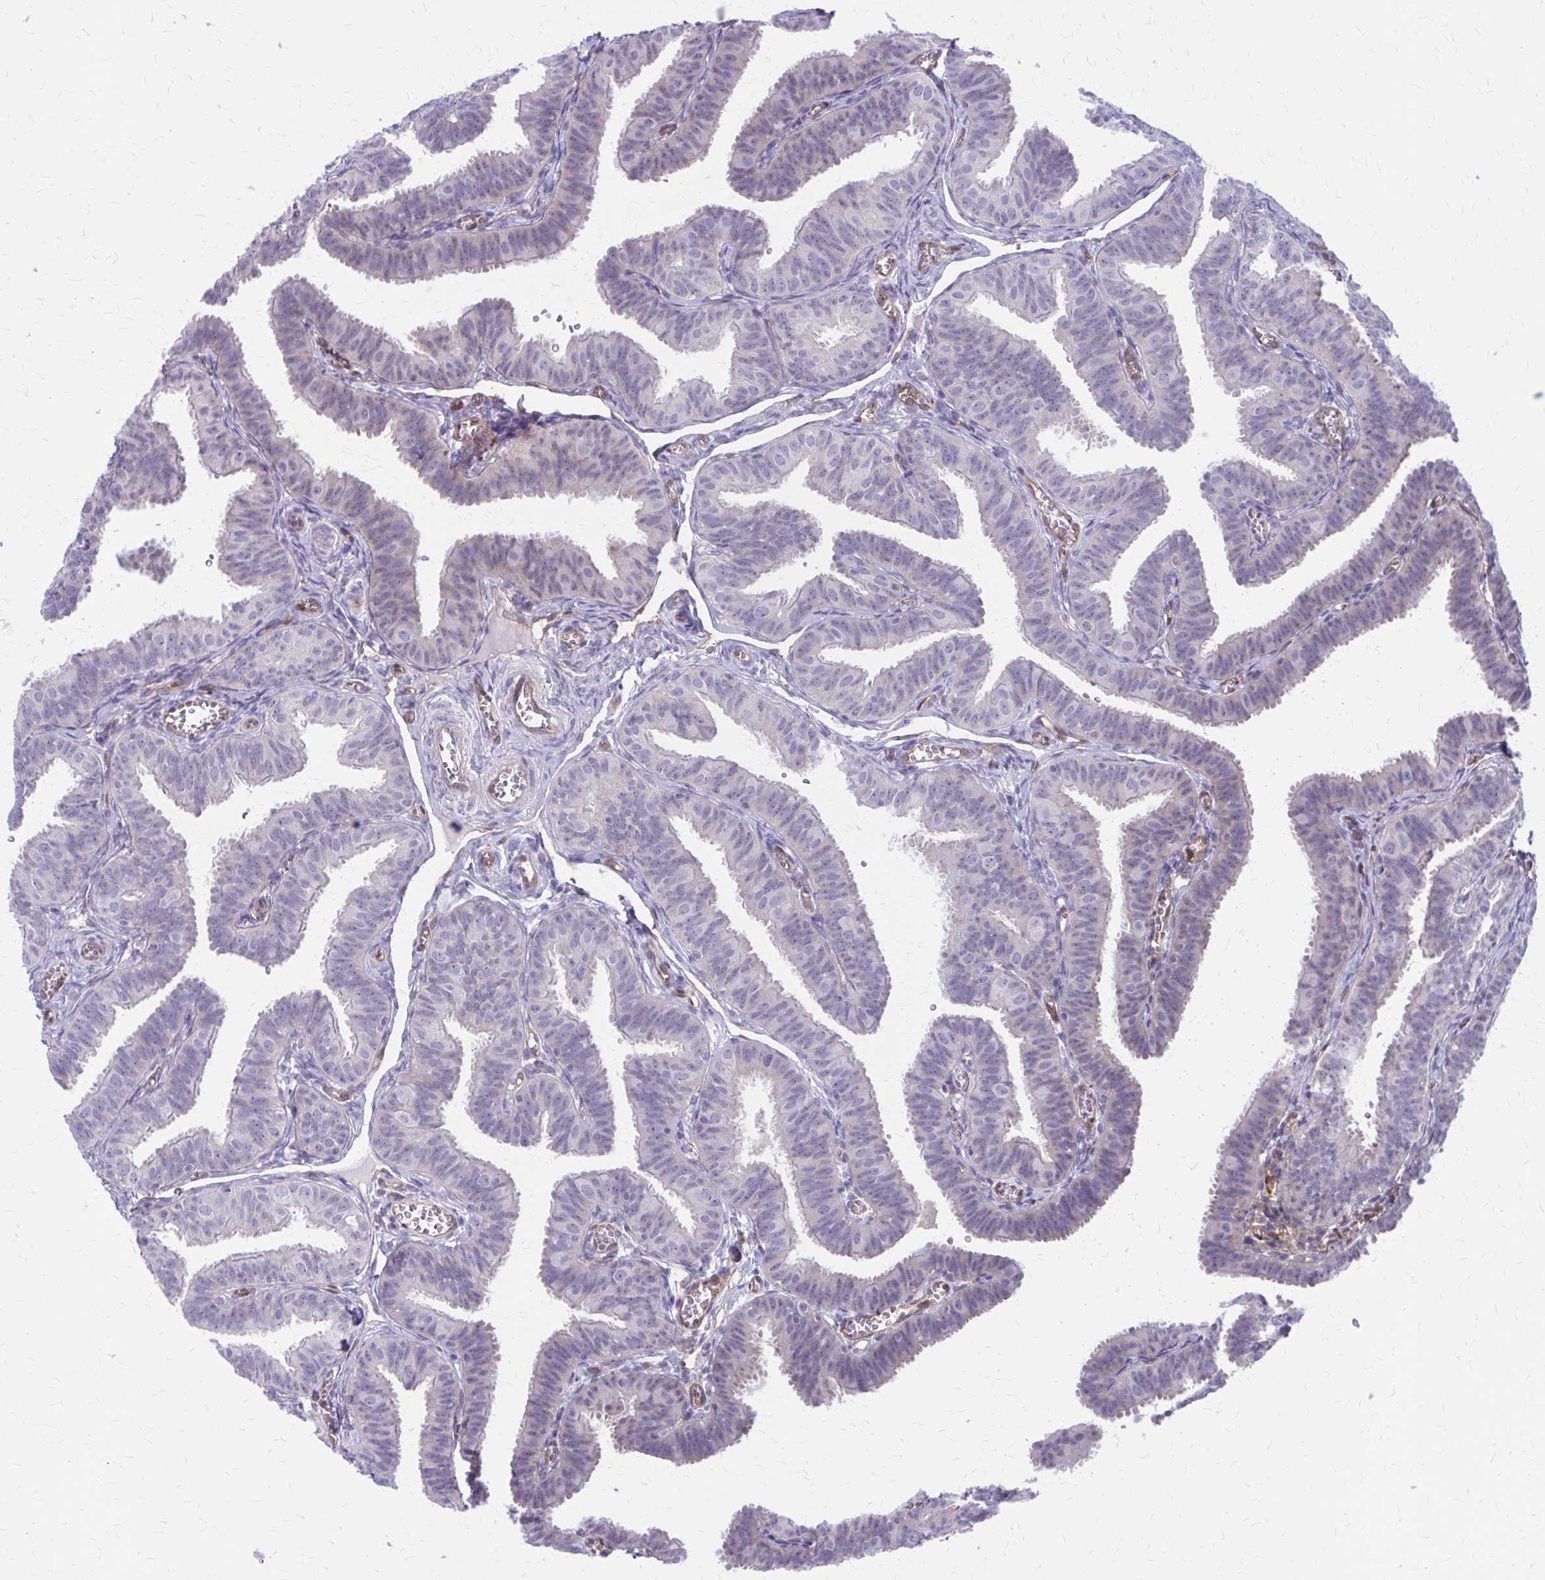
{"staining": {"intensity": "negative", "quantity": "none", "location": "none"}, "tissue": "fallopian tube", "cell_type": "Glandular cells", "image_type": "normal", "snomed": [{"axis": "morphology", "description": "Normal tissue, NOS"}, {"axis": "topography", "description": "Fallopian tube"}], "caption": "Immunohistochemistry of unremarkable human fallopian tube demonstrates no expression in glandular cells.", "gene": "CLIC2", "patient": {"sex": "female", "age": 25}}